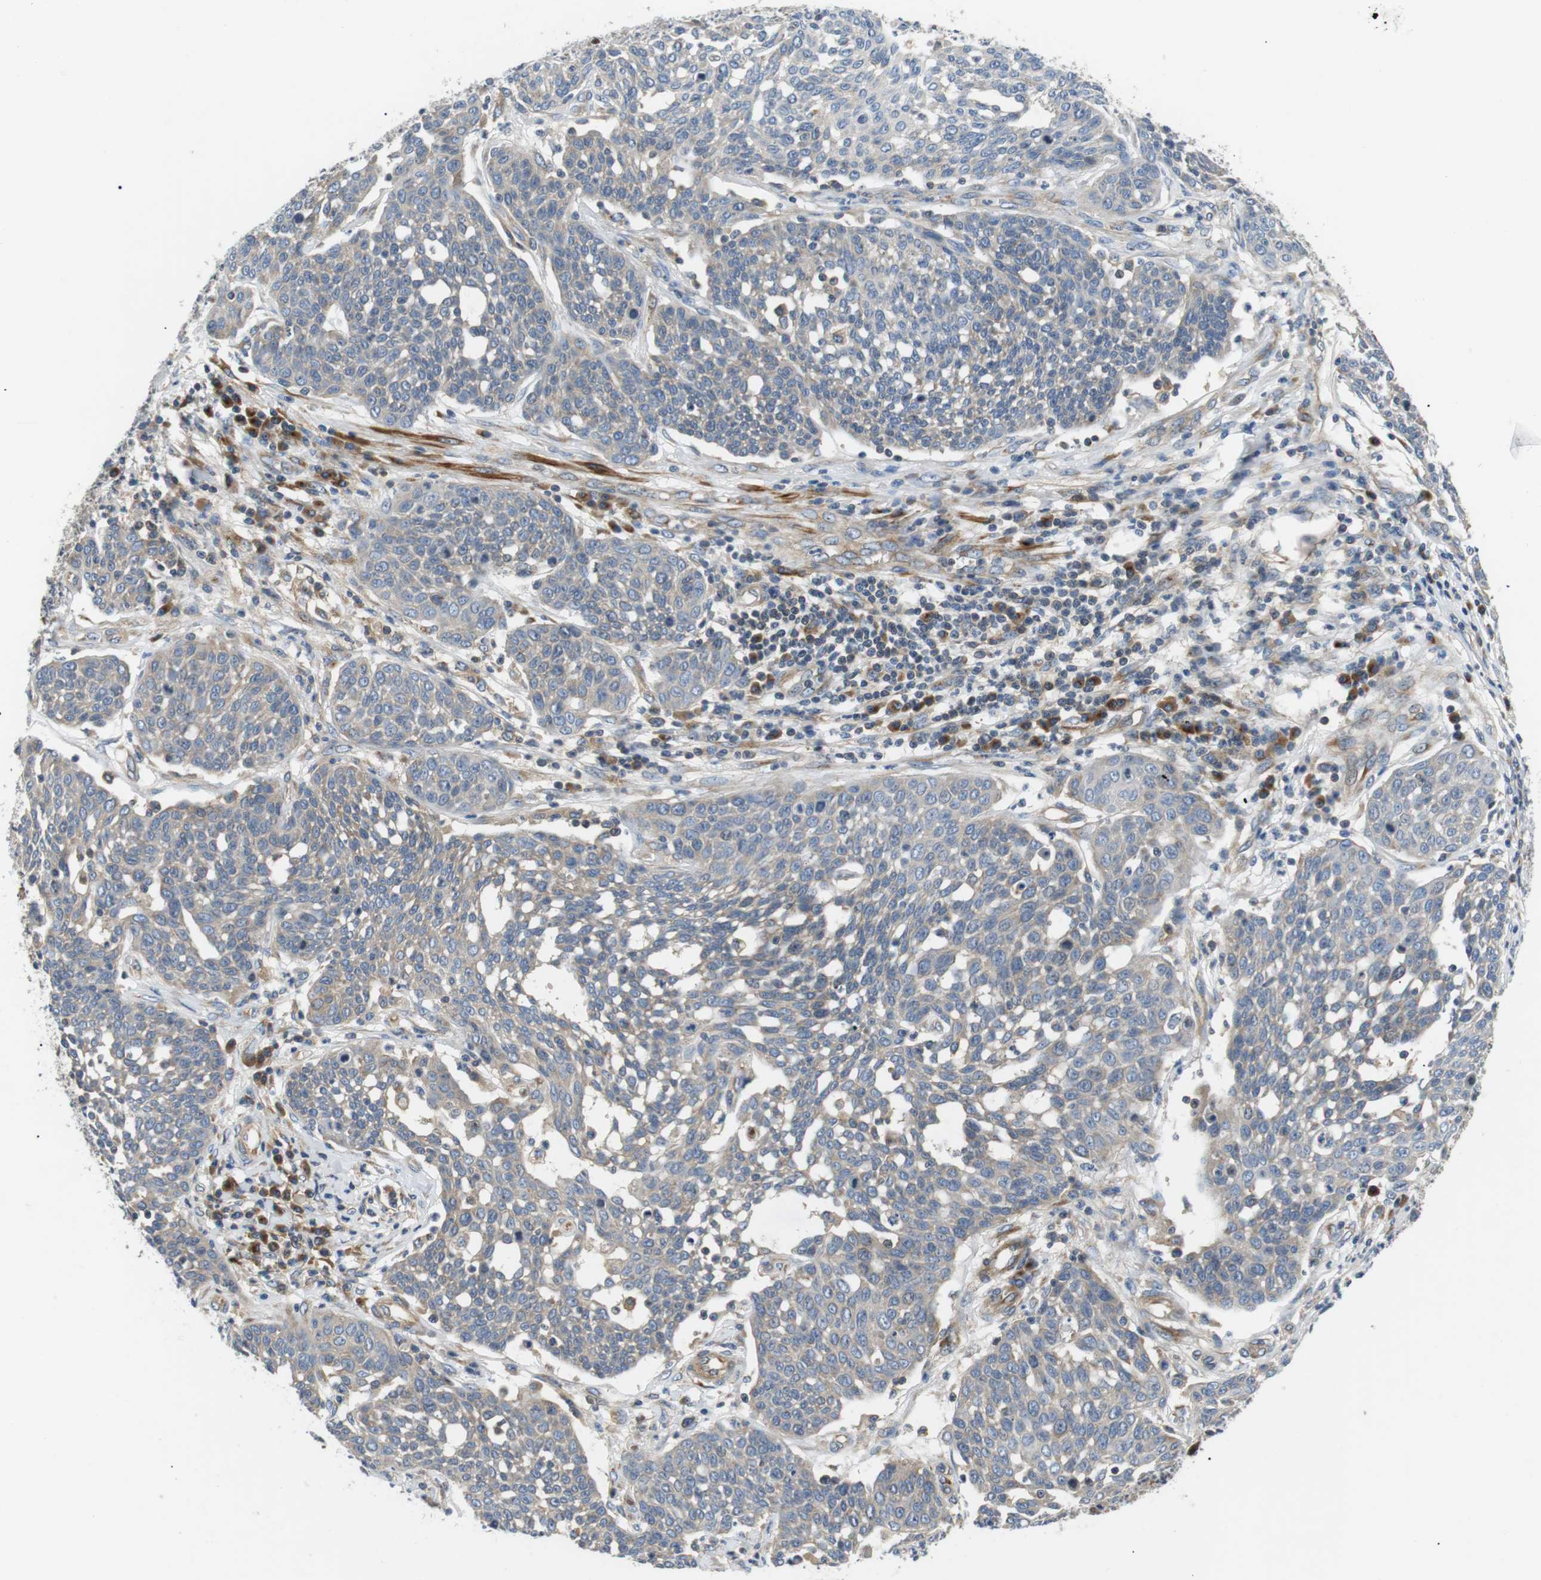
{"staining": {"intensity": "weak", "quantity": "<25%", "location": "cytoplasmic/membranous"}, "tissue": "cervical cancer", "cell_type": "Tumor cells", "image_type": "cancer", "snomed": [{"axis": "morphology", "description": "Squamous cell carcinoma, NOS"}, {"axis": "topography", "description": "Cervix"}], "caption": "Tumor cells are negative for brown protein staining in cervical cancer (squamous cell carcinoma).", "gene": "DIPK1A", "patient": {"sex": "female", "age": 34}}